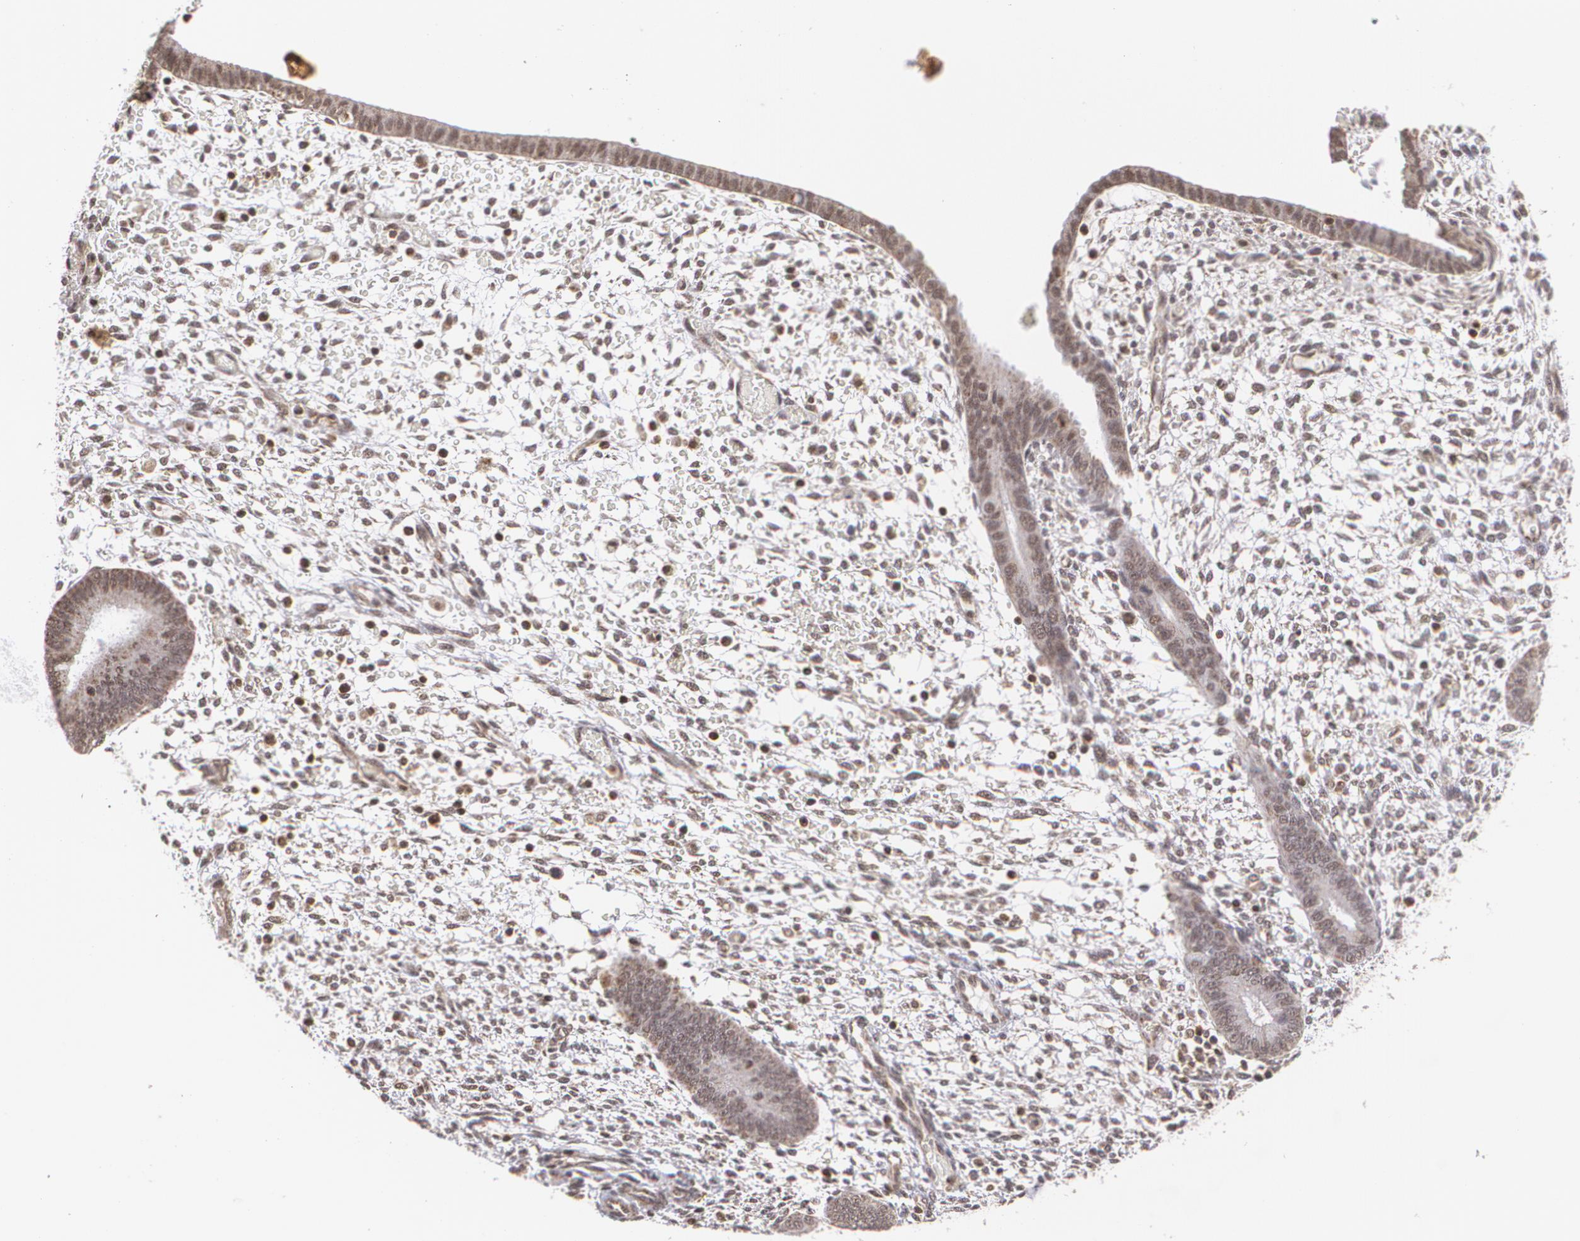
{"staining": {"intensity": "weak", "quantity": "25%-75%", "location": "nuclear"}, "tissue": "endometrium", "cell_type": "Cells in endometrial stroma", "image_type": "normal", "snomed": [{"axis": "morphology", "description": "Normal tissue, NOS"}, {"axis": "topography", "description": "Endometrium"}], "caption": "Endometrium was stained to show a protein in brown. There is low levels of weak nuclear expression in about 25%-75% of cells in endometrial stroma. (brown staining indicates protein expression, while blue staining denotes nuclei).", "gene": "MXD1", "patient": {"sex": "female", "age": 42}}